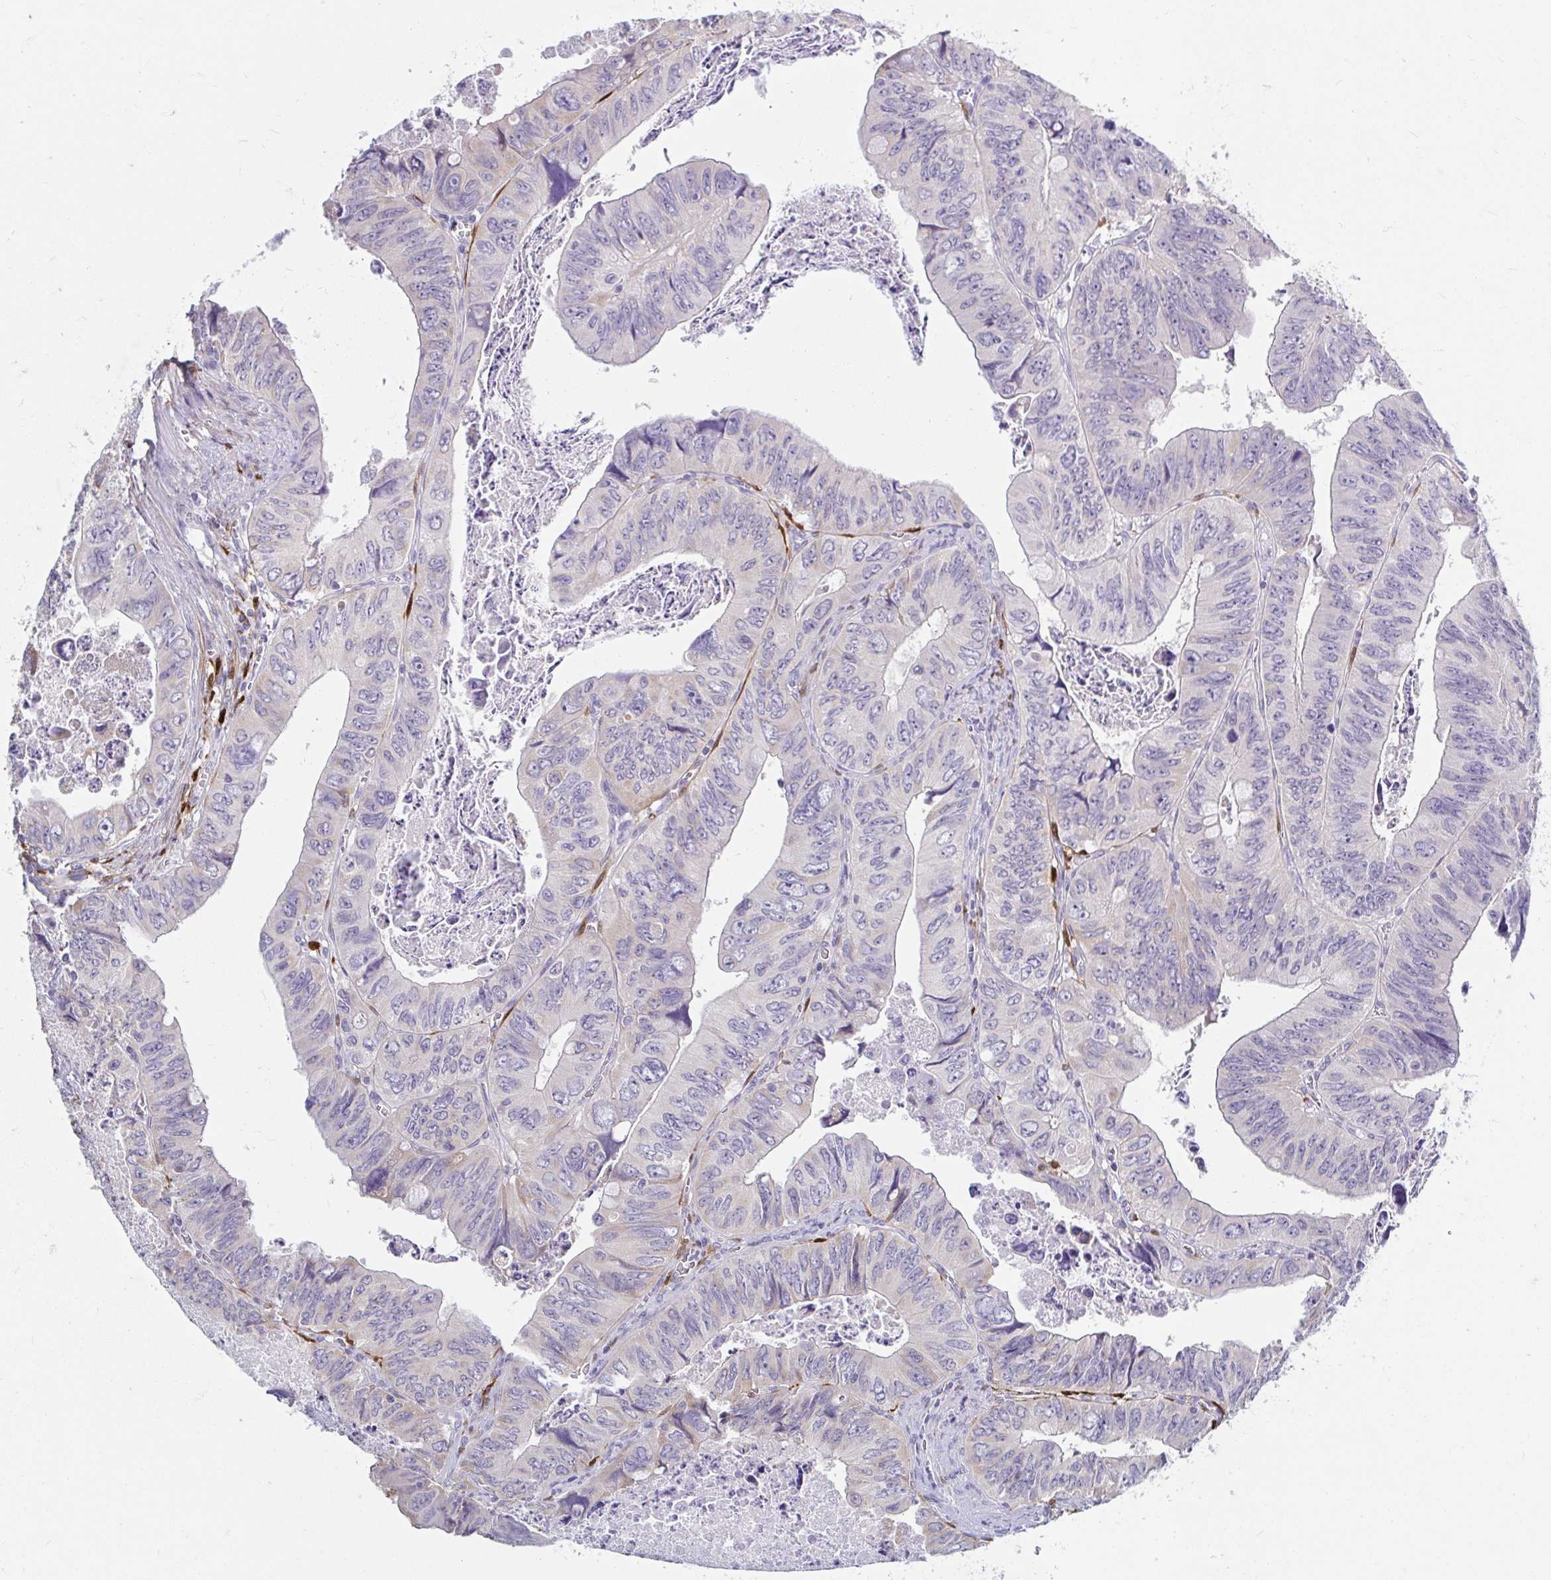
{"staining": {"intensity": "negative", "quantity": "none", "location": "none"}, "tissue": "colorectal cancer", "cell_type": "Tumor cells", "image_type": "cancer", "snomed": [{"axis": "morphology", "description": "Adenocarcinoma, NOS"}, {"axis": "topography", "description": "Colon"}], "caption": "Immunohistochemistry of human colorectal adenocarcinoma exhibits no positivity in tumor cells.", "gene": "ADH1A", "patient": {"sex": "female", "age": 84}}